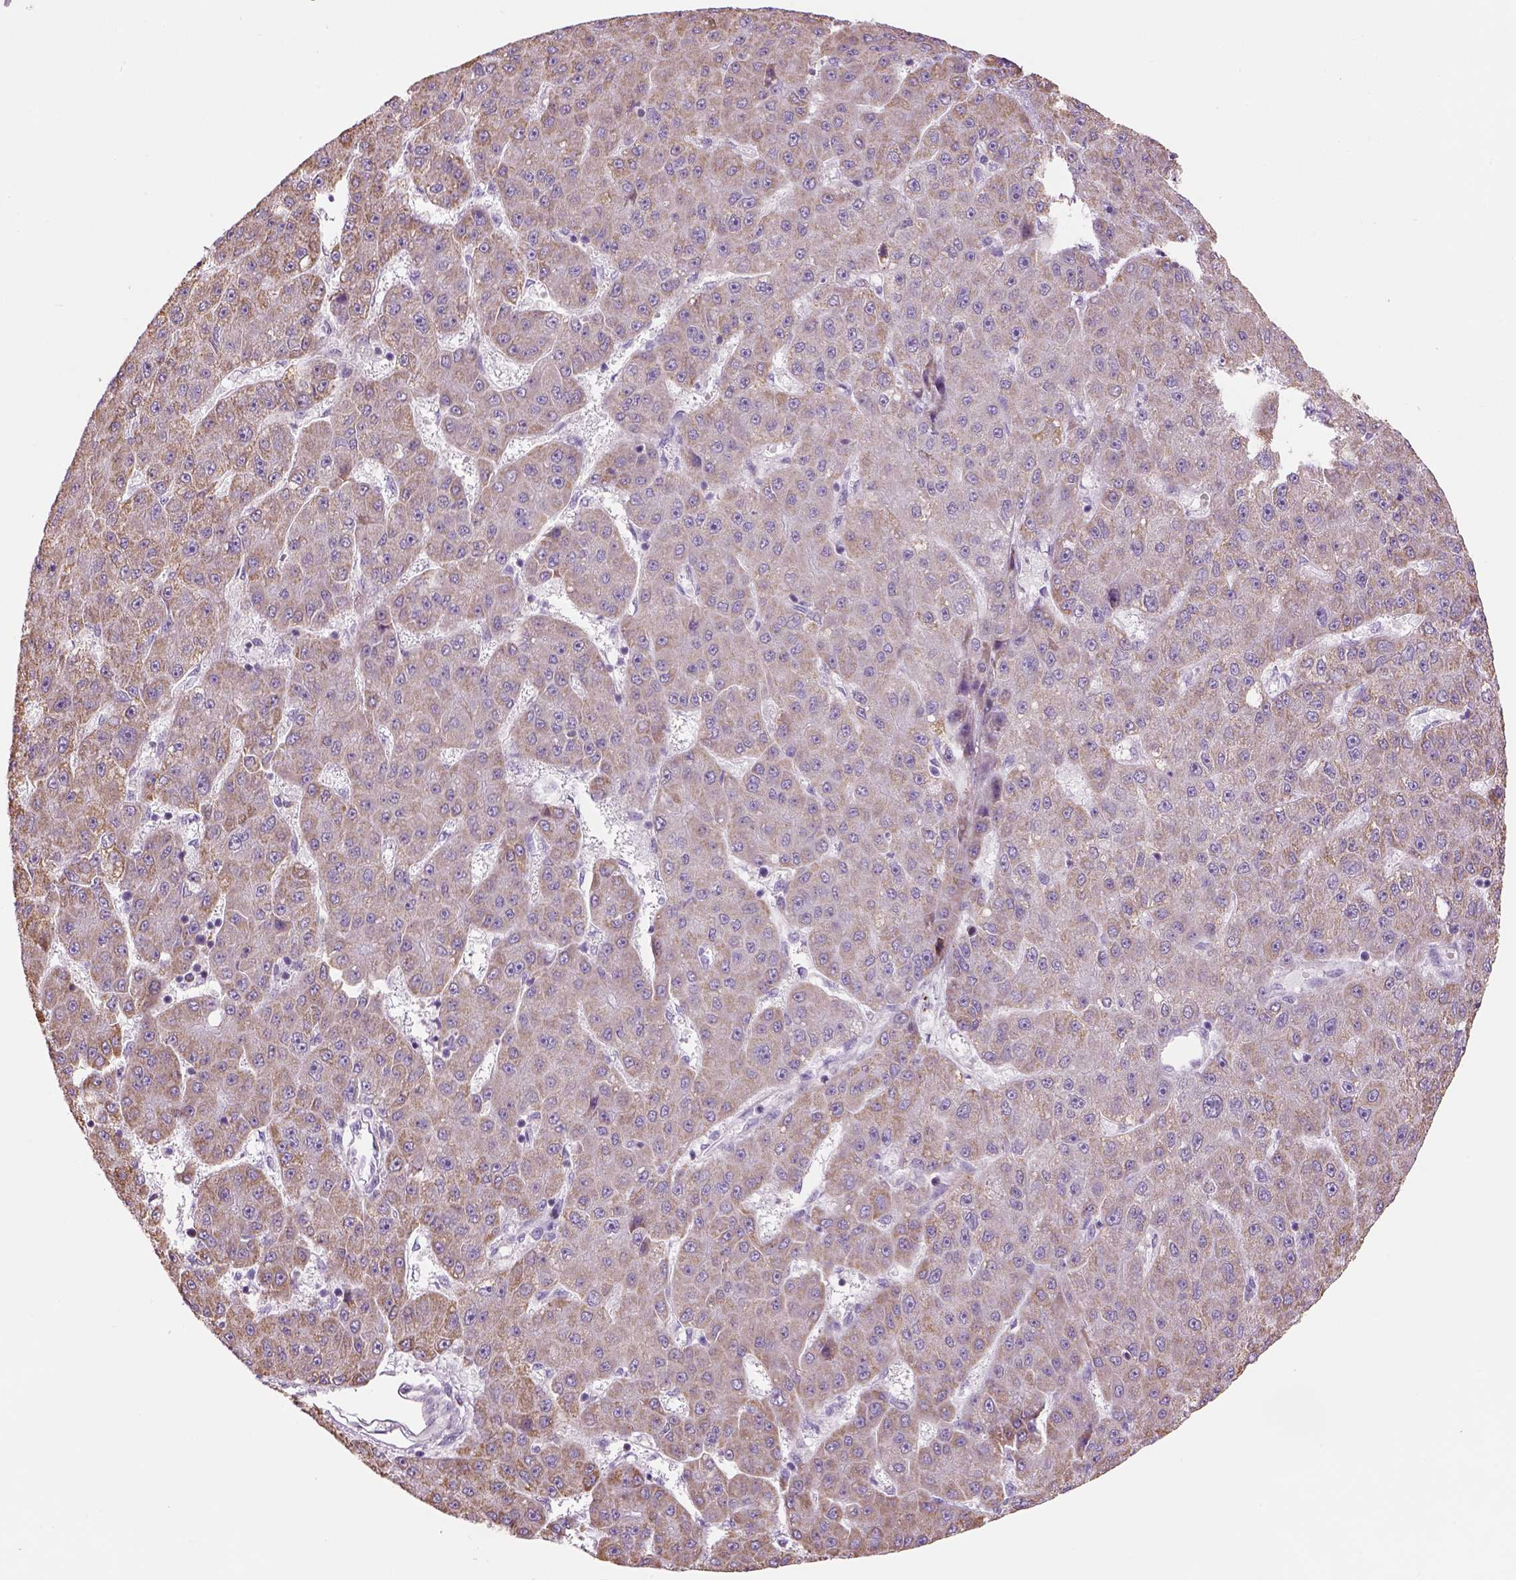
{"staining": {"intensity": "weak", "quantity": "25%-75%", "location": "cytoplasmic/membranous"}, "tissue": "liver cancer", "cell_type": "Tumor cells", "image_type": "cancer", "snomed": [{"axis": "morphology", "description": "Carcinoma, Hepatocellular, NOS"}, {"axis": "topography", "description": "Liver"}], "caption": "High-magnification brightfield microscopy of liver hepatocellular carcinoma stained with DAB (brown) and counterstained with hematoxylin (blue). tumor cells exhibit weak cytoplasmic/membranous expression is identified in approximately25%-75% of cells.", "gene": "IFT52", "patient": {"sex": "male", "age": 67}}